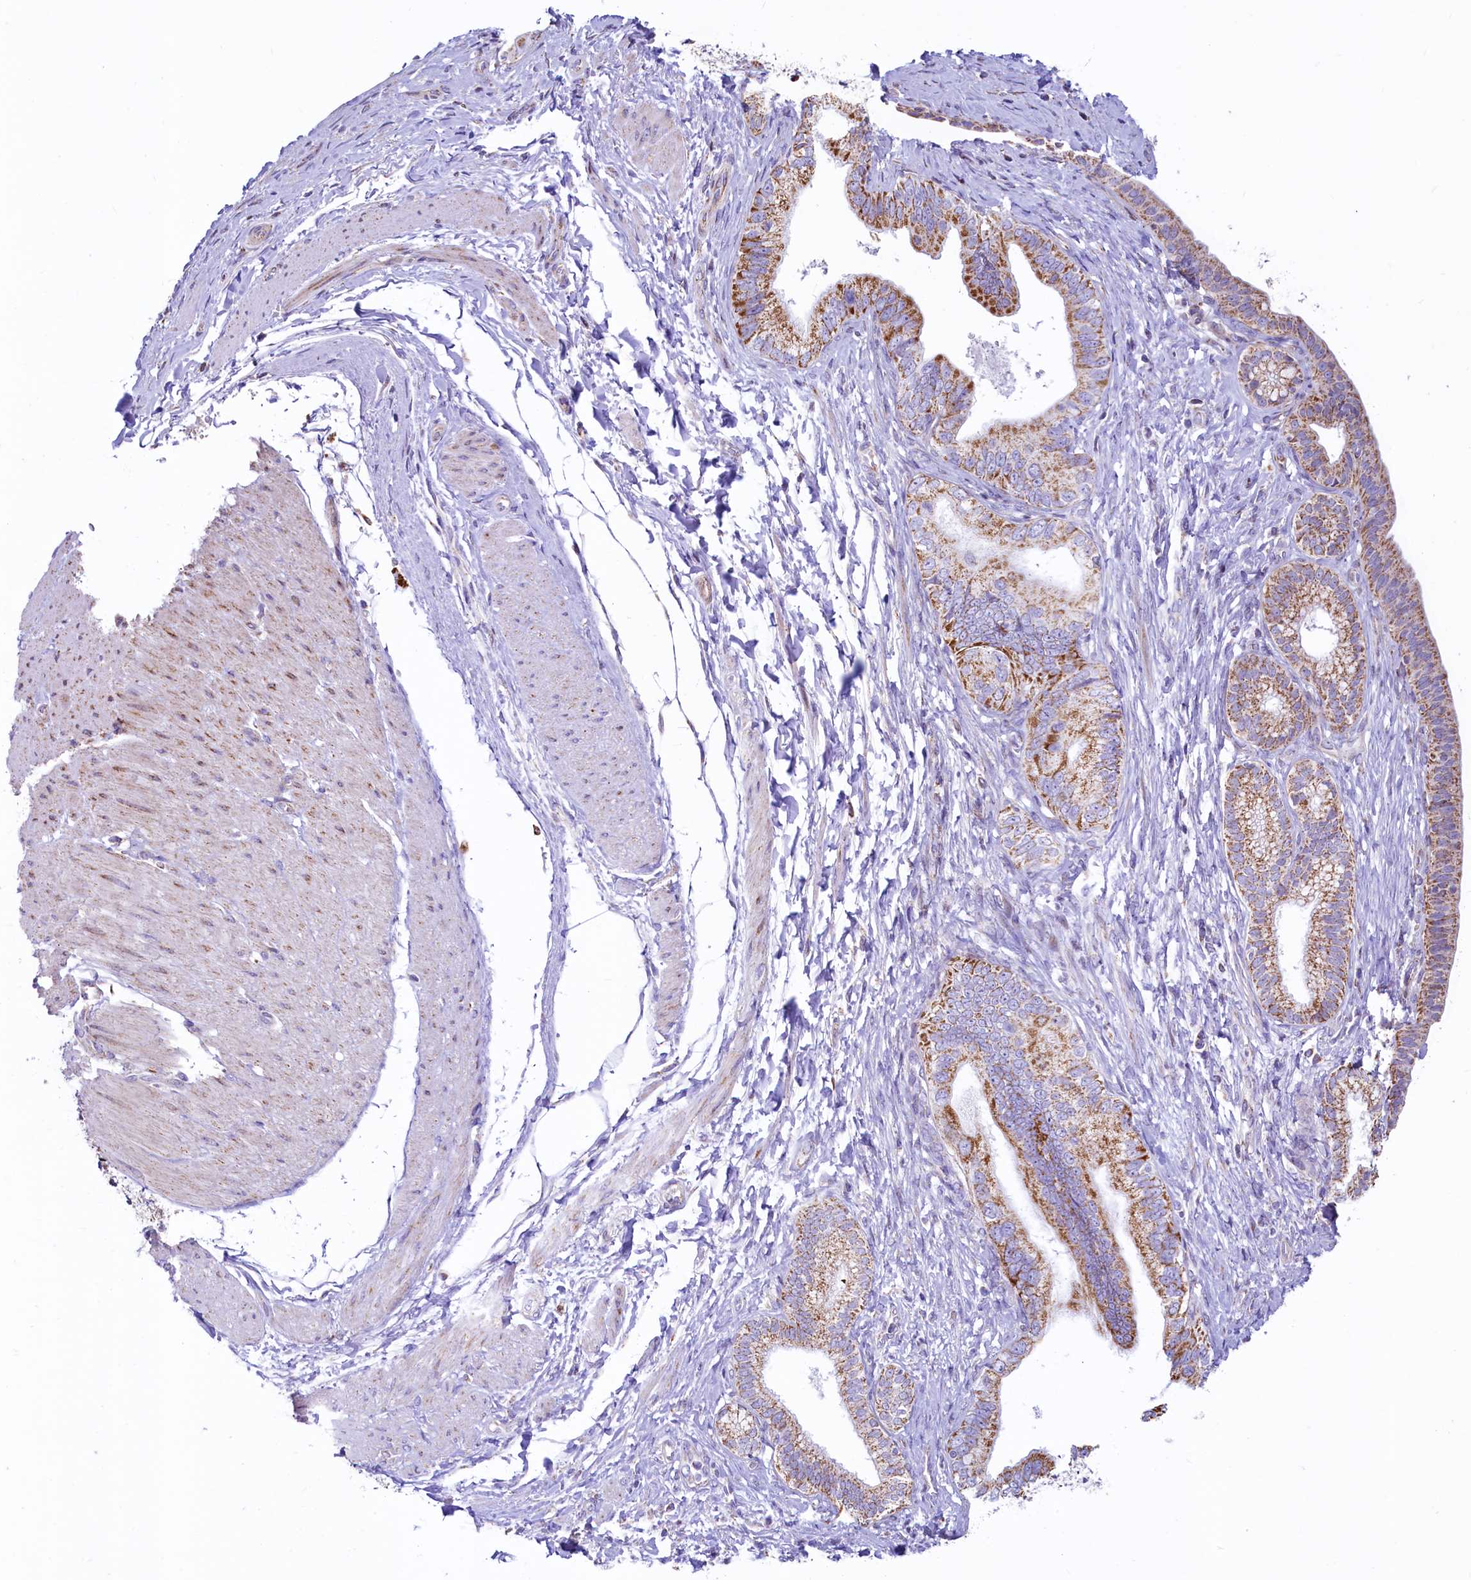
{"staining": {"intensity": "moderate", "quantity": ">75%", "location": "cytoplasmic/membranous"}, "tissue": "pancreatic cancer", "cell_type": "Tumor cells", "image_type": "cancer", "snomed": [{"axis": "morphology", "description": "Adenocarcinoma, NOS"}, {"axis": "topography", "description": "Pancreas"}], "caption": "Human pancreatic adenocarcinoma stained for a protein (brown) displays moderate cytoplasmic/membranous positive staining in about >75% of tumor cells.", "gene": "VWCE", "patient": {"sex": "female", "age": 55}}